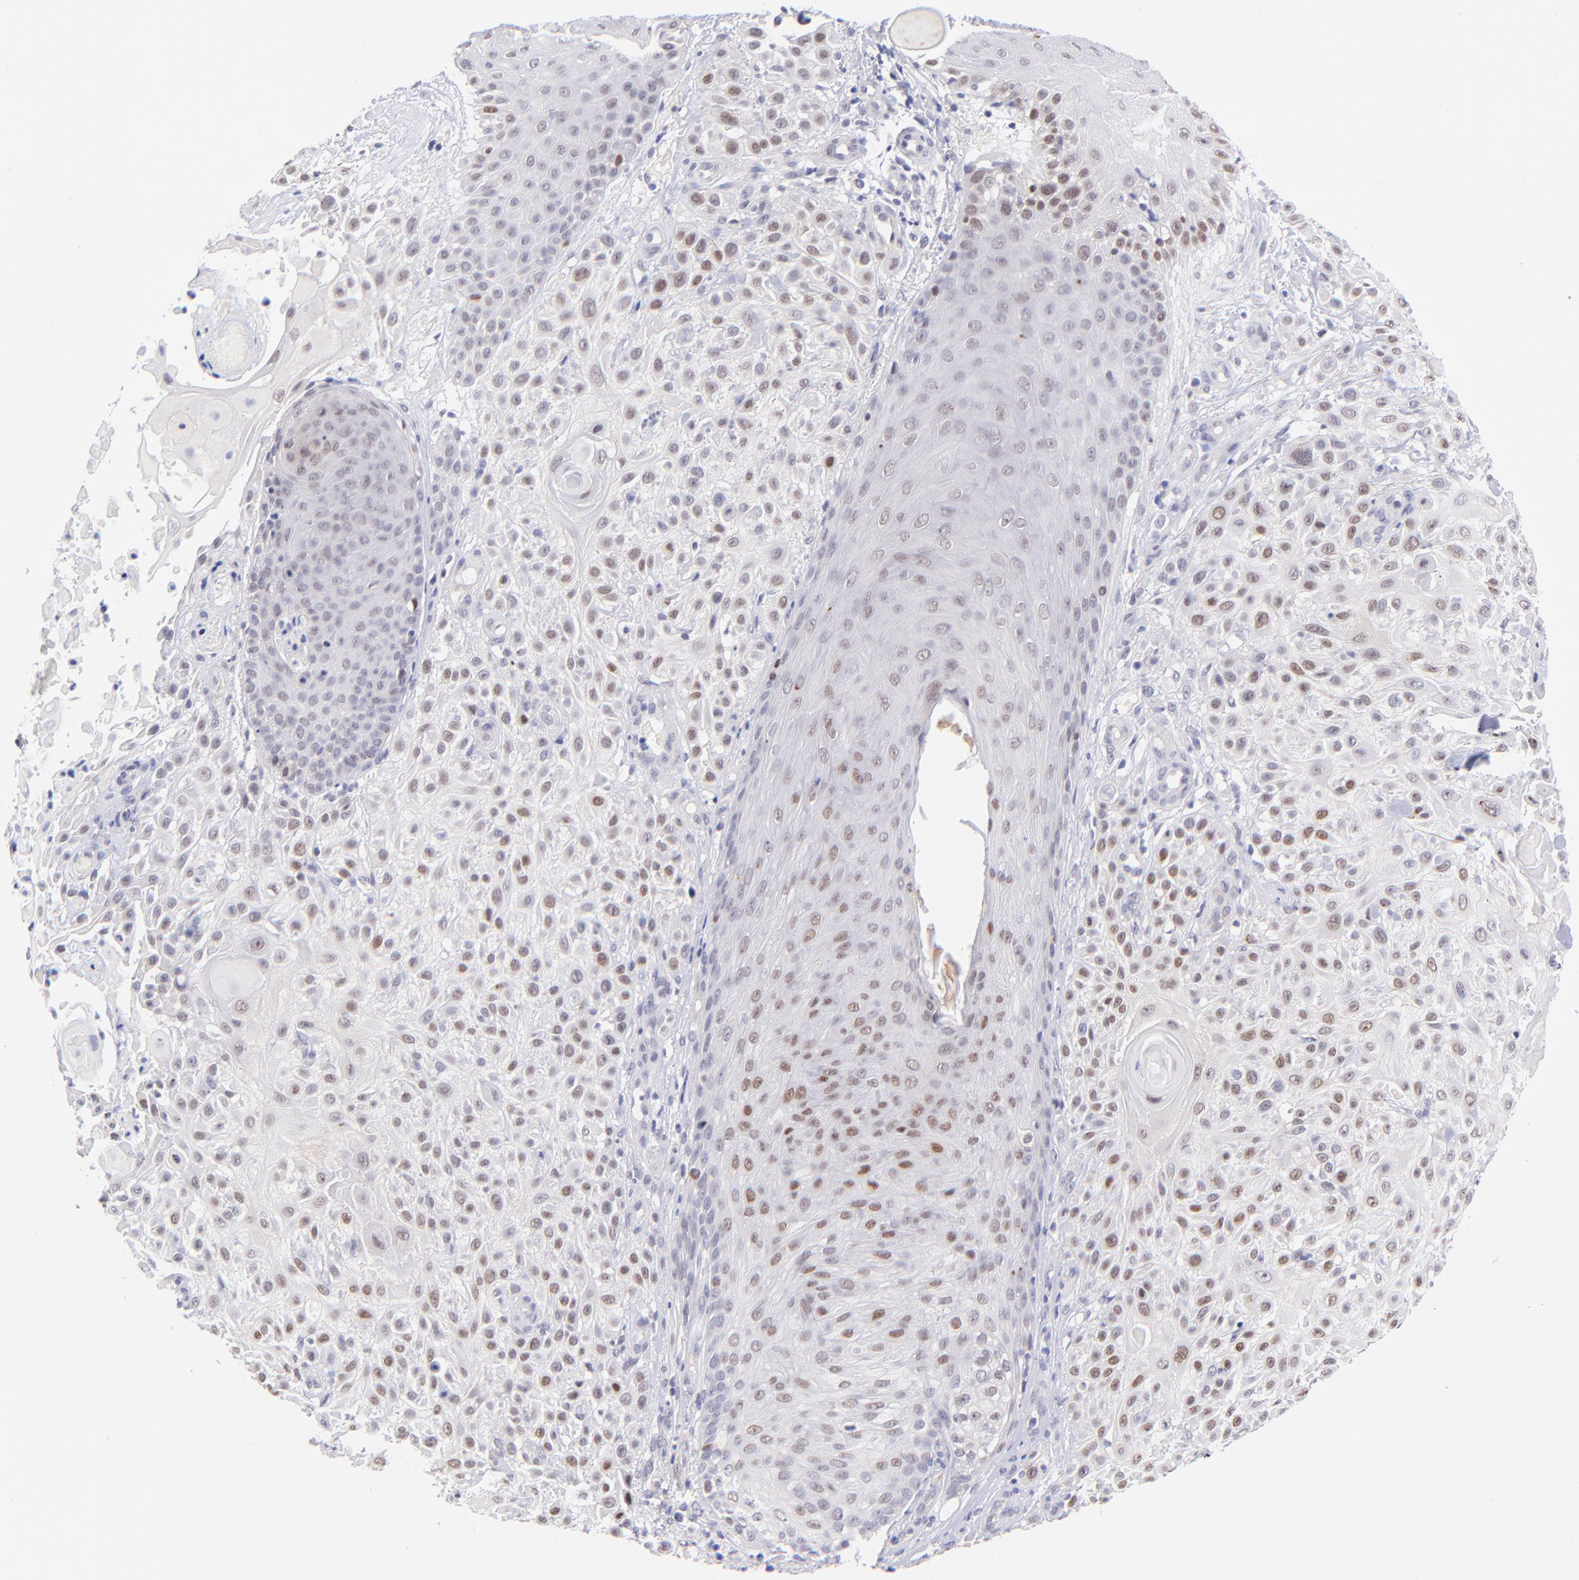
{"staining": {"intensity": "weak", "quantity": "25%-75%", "location": "nuclear"}, "tissue": "skin cancer", "cell_type": "Tumor cells", "image_type": "cancer", "snomed": [{"axis": "morphology", "description": "Squamous cell carcinoma, NOS"}, {"axis": "topography", "description": "Skin"}], "caption": "Immunohistochemistry of skin cancer (squamous cell carcinoma) reveals low levels of weak nuclear staining in about 25%-75% of tumor cells. (DAB = brown stain, brightfield microscopy at high magnification).", "gene": "SOX6", "patient": {"sex": "female", "age": 42}}